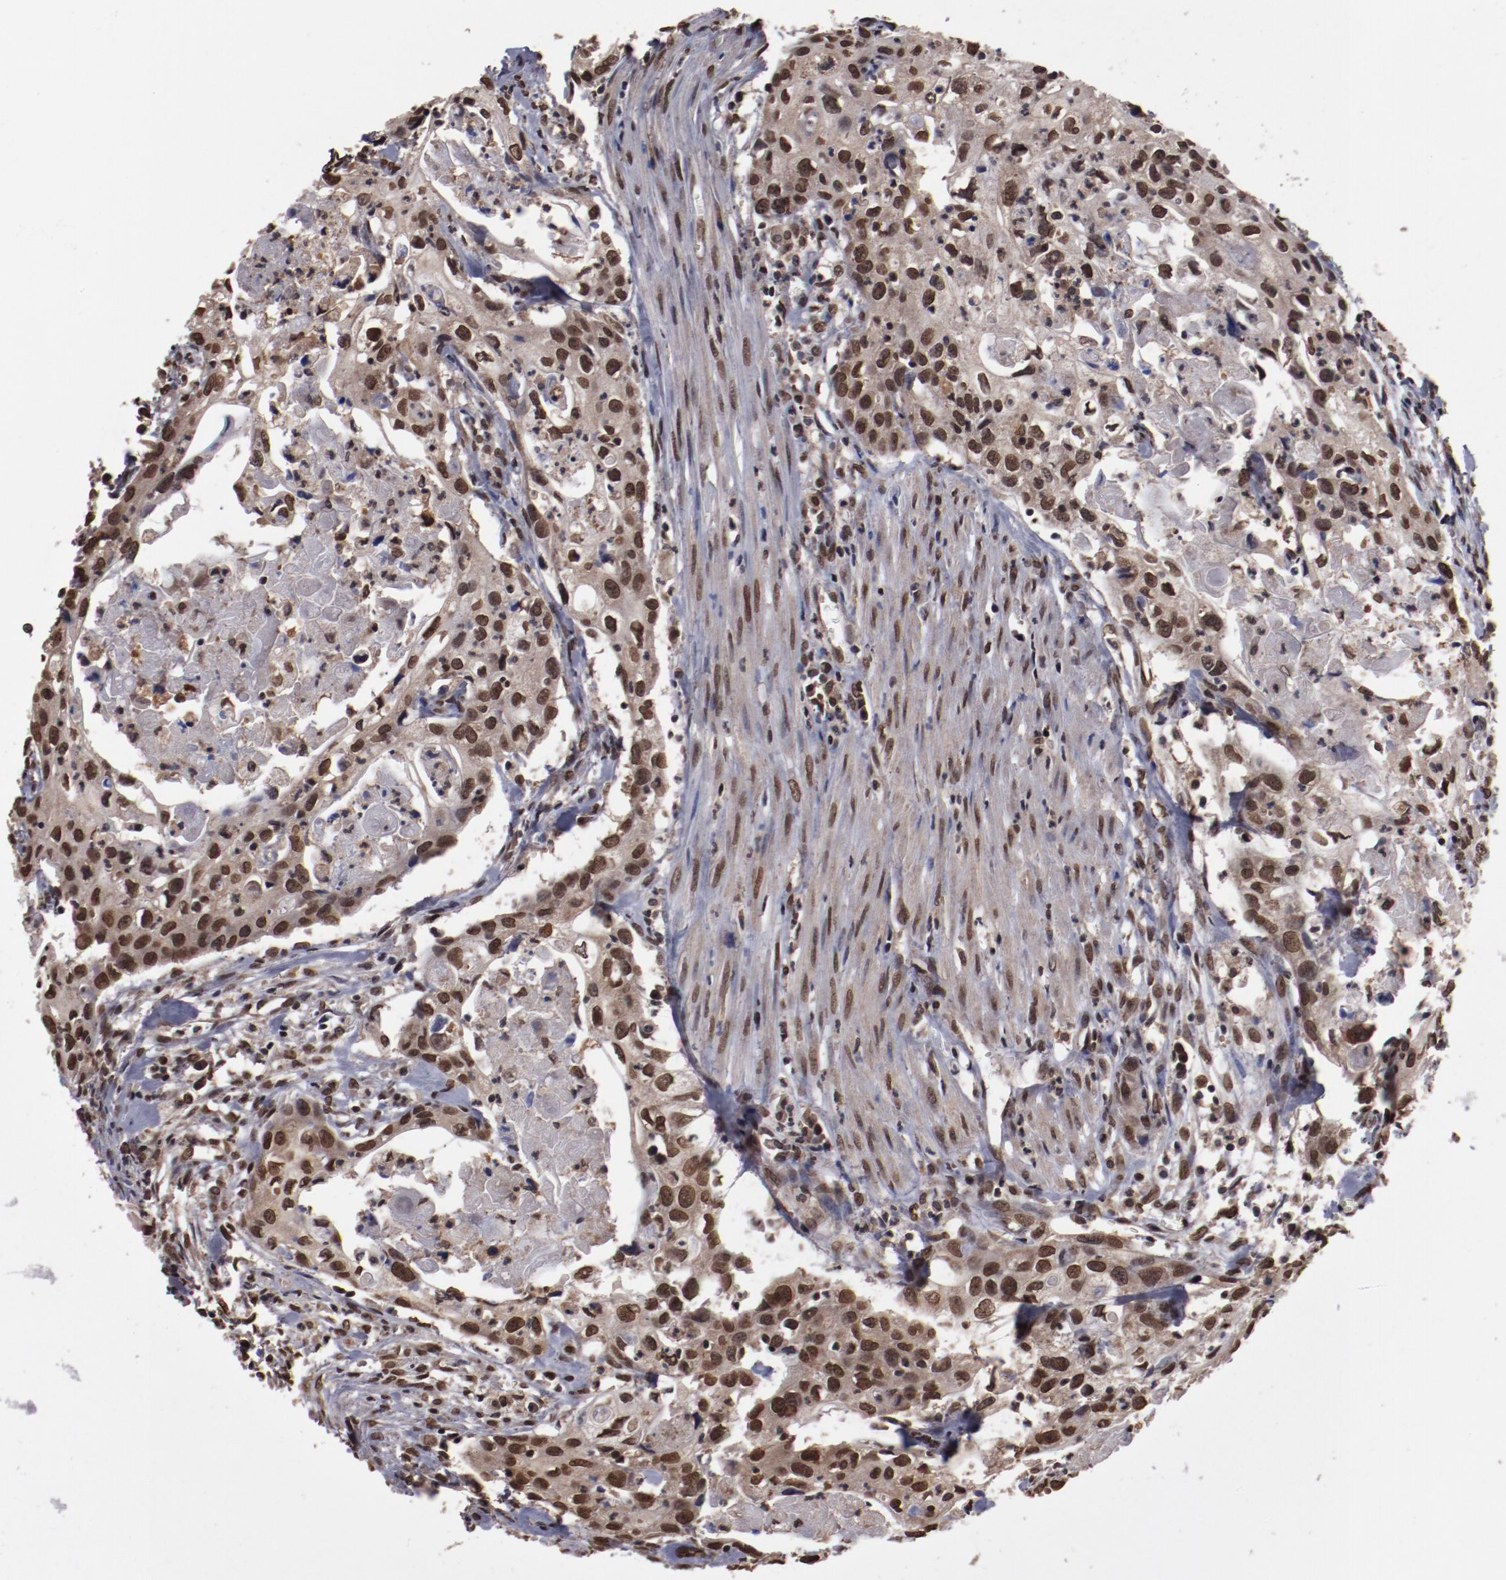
{"staining": {"intensity": "moderate", "quantity": ">75%", "location": "nuclear"}, "tissue": "urothelial cancer", "cell_type": "Tumor cells", "image_type": "cancer", "snomed": [{"axis": "morphology", "description": "Urothelial carcinoma, High grade"}, {"axis": "topography", "description": "Urinary bladder"}], "caption": "Urothelial cancer stained with DAB immunohistochemistry reveals medium levels of moderate nuclear positivity in approximately >75% of tumor cells.", "gene": "AKT1", "patient": {"sex": "male", "age": 54}}